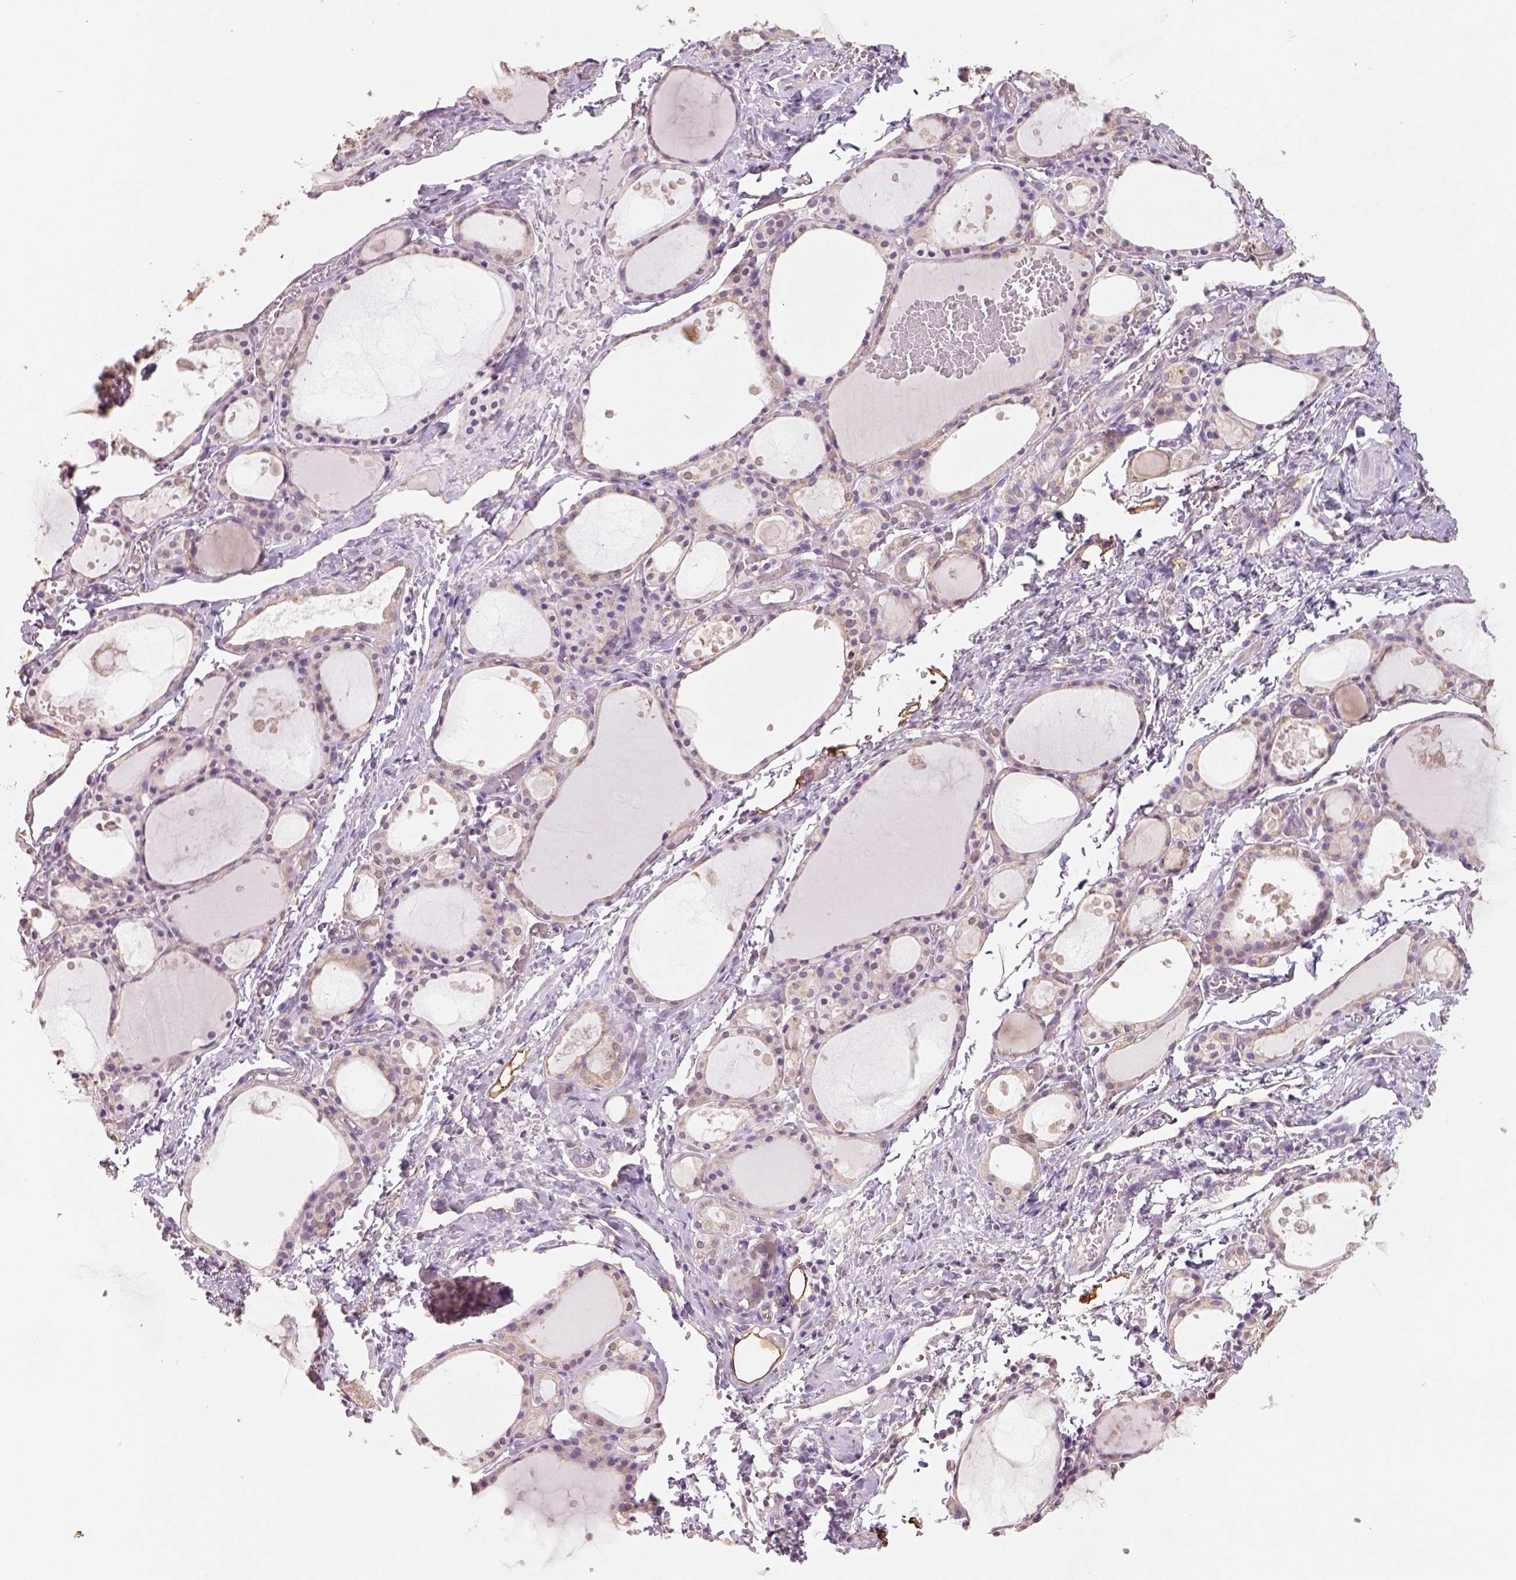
{"staining": {"intensity": "weak", "quantity": "<25%", "location": "cytoplasmic/membranous"}, "tissue": "thyroid gland", "cell_type": "Glandular cells", "image_type": "normal", "snomed": [{"axis": "morphology", "description": "Normal tissue, NOS"}, {"axis": "topography", "description": "Thyroid gland"}], "caption": "The micrograph shows no staining of glandular cells in normal thyroid gland.", "gene": "AP2B1", "patient": {"sex": "male", "age": 68}}